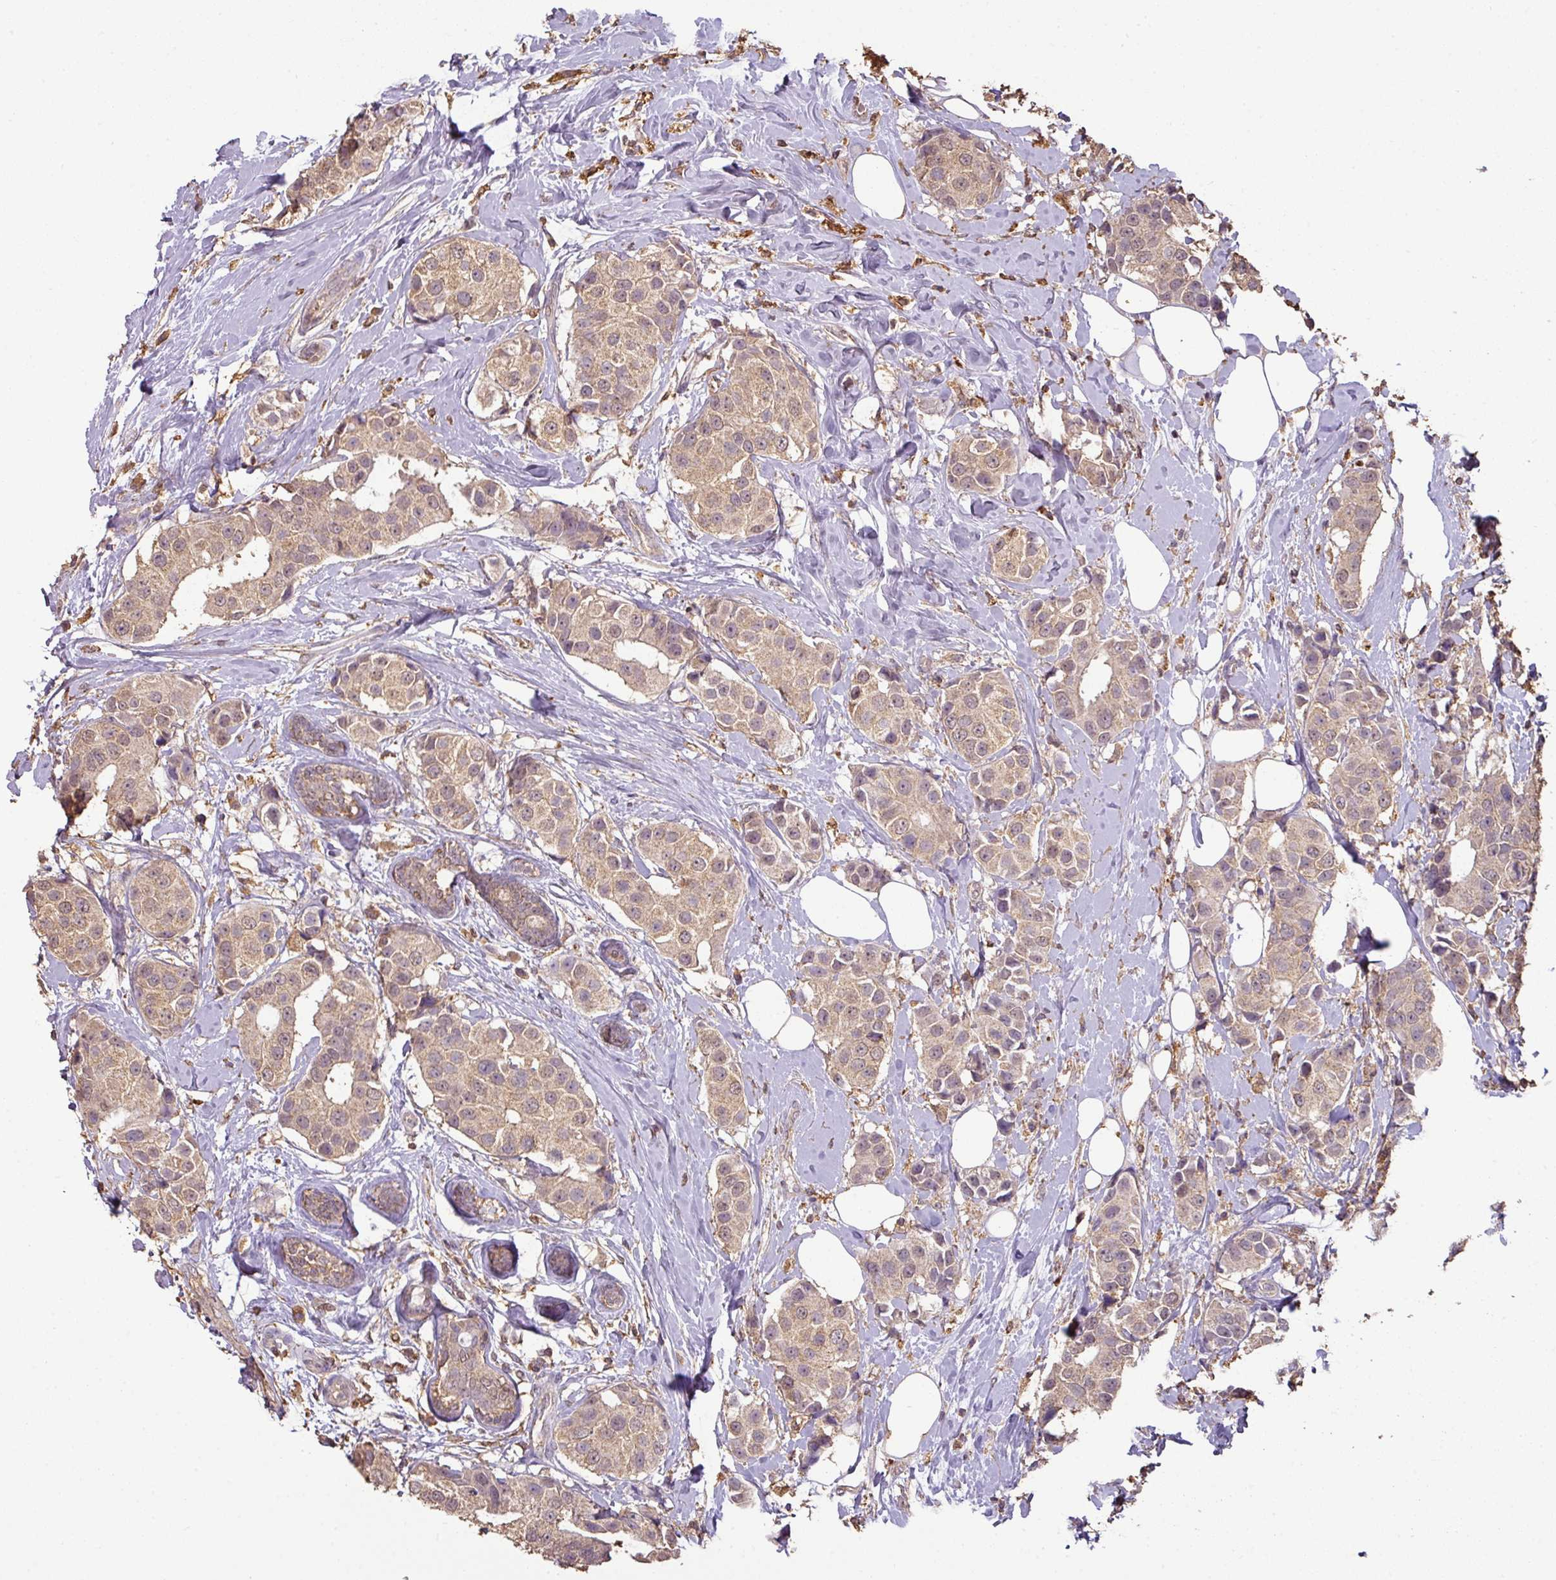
{"staining": {"intensity": "weak", "quantity": ">75%", "location": "cytoplasmic/membranous"}, "tissue": "breast cancer", "cell_type": "Tumor cells", "image_type": "cancer", "snomed": [{"axis": "morphology", "description": "Normal tissue, NOS"}, {"axis": "morphology", "description": "Duct carcinoma"}, {"axis": "topography", "description": "Breast"}], "caption": "Immunohistochemistry (IHC) (DAB (3,3'-diaminobenzidine)) staining of breast cancer demonstrates weak cytoplasmic/membranous protein staining in approximately >75% of tumor cells. (Stains: DAB in brown, nuclei in blue, Microscopy: brightfield microscopy at high magnification).", "gene": "ATAT1", "patient": {"sex": "female", "age": 39}}